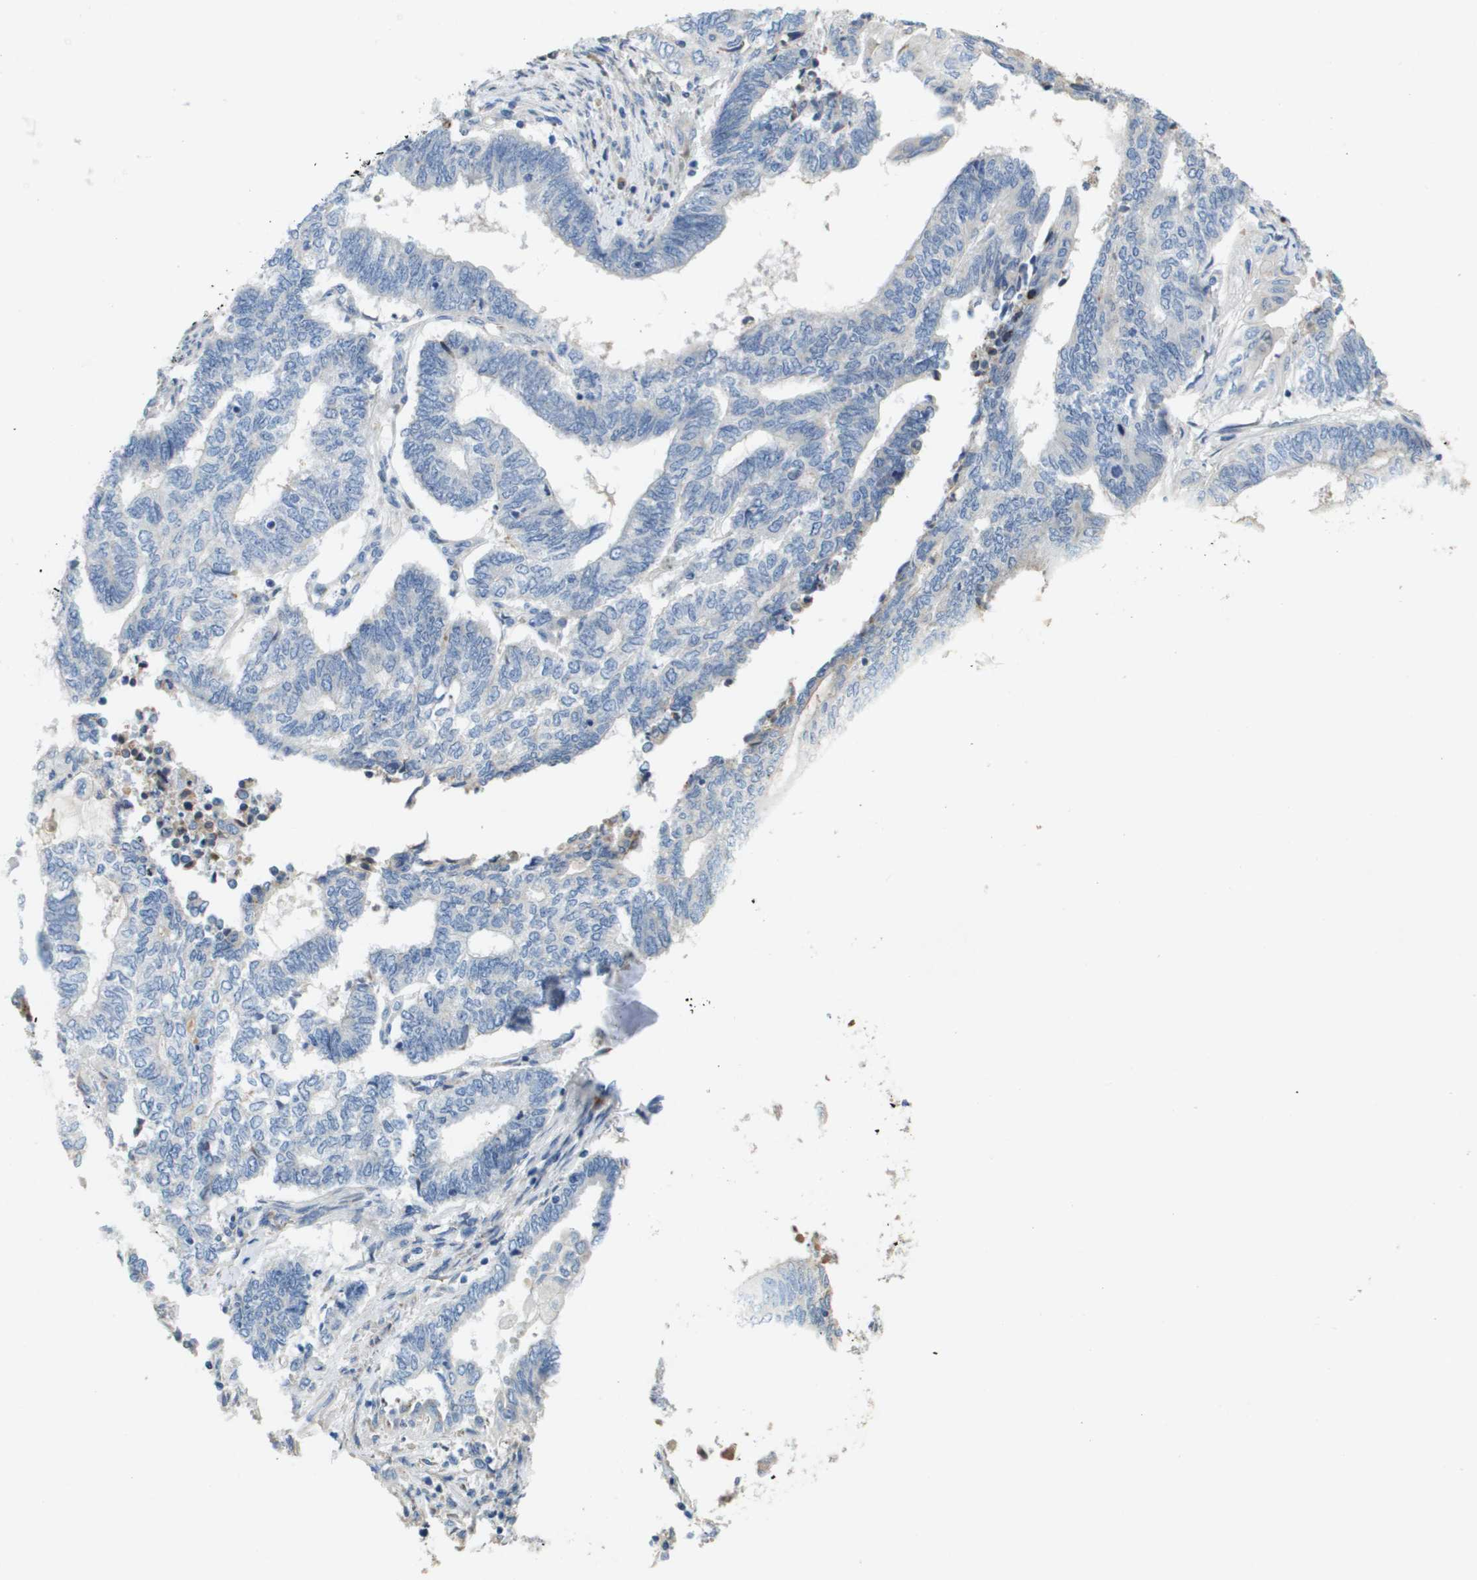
{"staining": {"intensity": "negative", "quantity": "none", "location": "none"}, "tissue": "endometrial cancer", "cell_type": "Tumor cells", "image_type": "cancer", "snomed": [{"axis": "morphology", "description": "Adenocarcinoma, NOS"}, {"axis": "topography", "description": "Uterus"}, {"axis": "topography", "description": "Endometrium"}], "caption": "Immunohistochemistry (IHC) of human endometrial cancer shows no positivity in tumor cells.", "gene": "CASP10", "patient": {"sex": "female", "age": 70}}